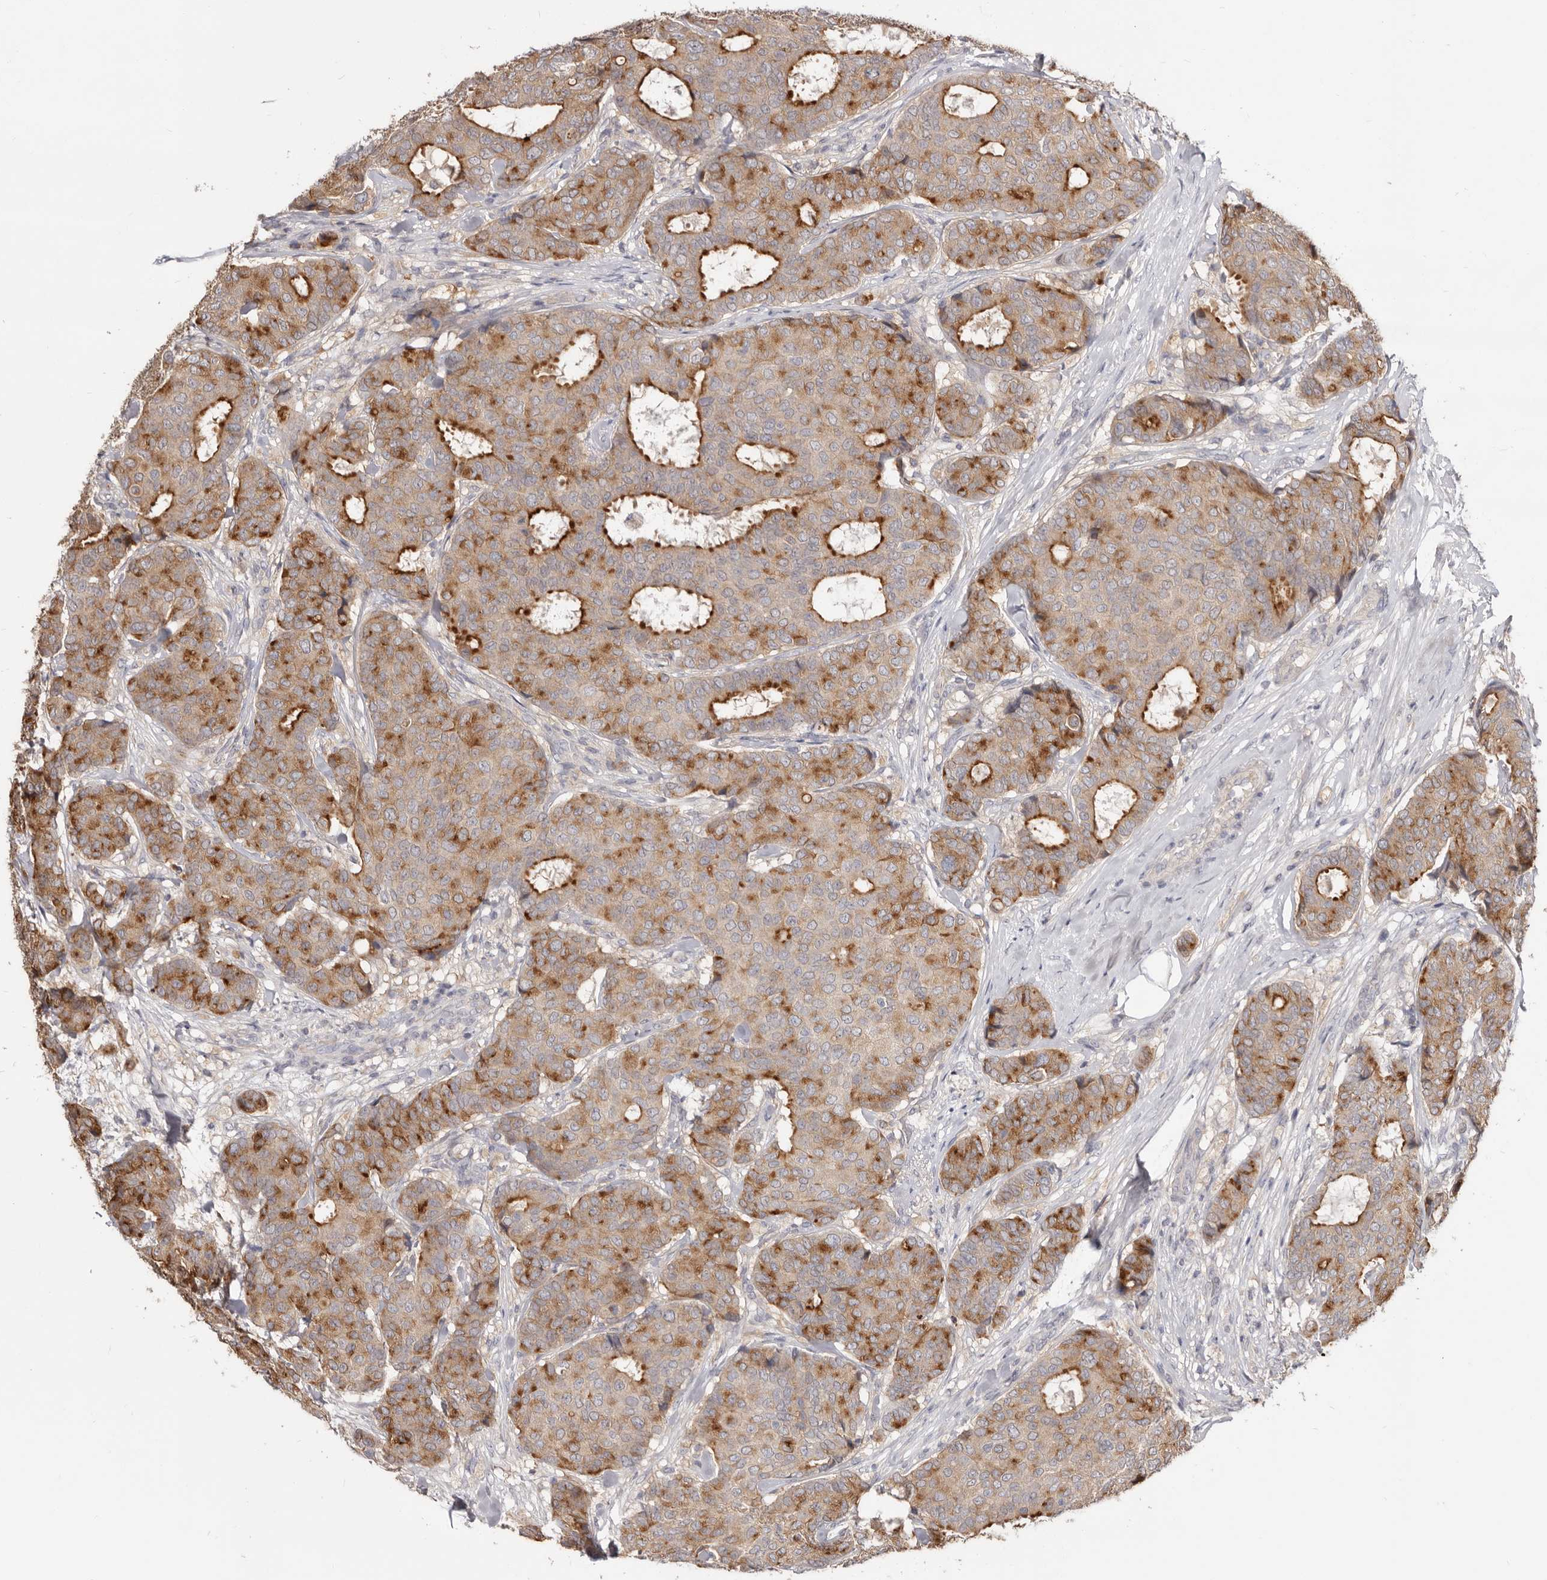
{"staining": {"intensity": "moderate", "quantity": ">75%", "location": "cytoplasmic/membranous"}, "tissue": "breast cancer", "cell_type": "Tumor cells", "image_type": "cancer", "snomed": [{"axis": "morphology", "description": "Duct carcinoma"}, {"axis": "topography", "description": "Breast"}], "caption": "Human breast cancer stained for a protein (brown) reveals moderate cytoplasmic/membranous positive expression in about >75% of tumor cells.", "gene": "TC2N", "patient": {"sex": "female", "age": 75}}